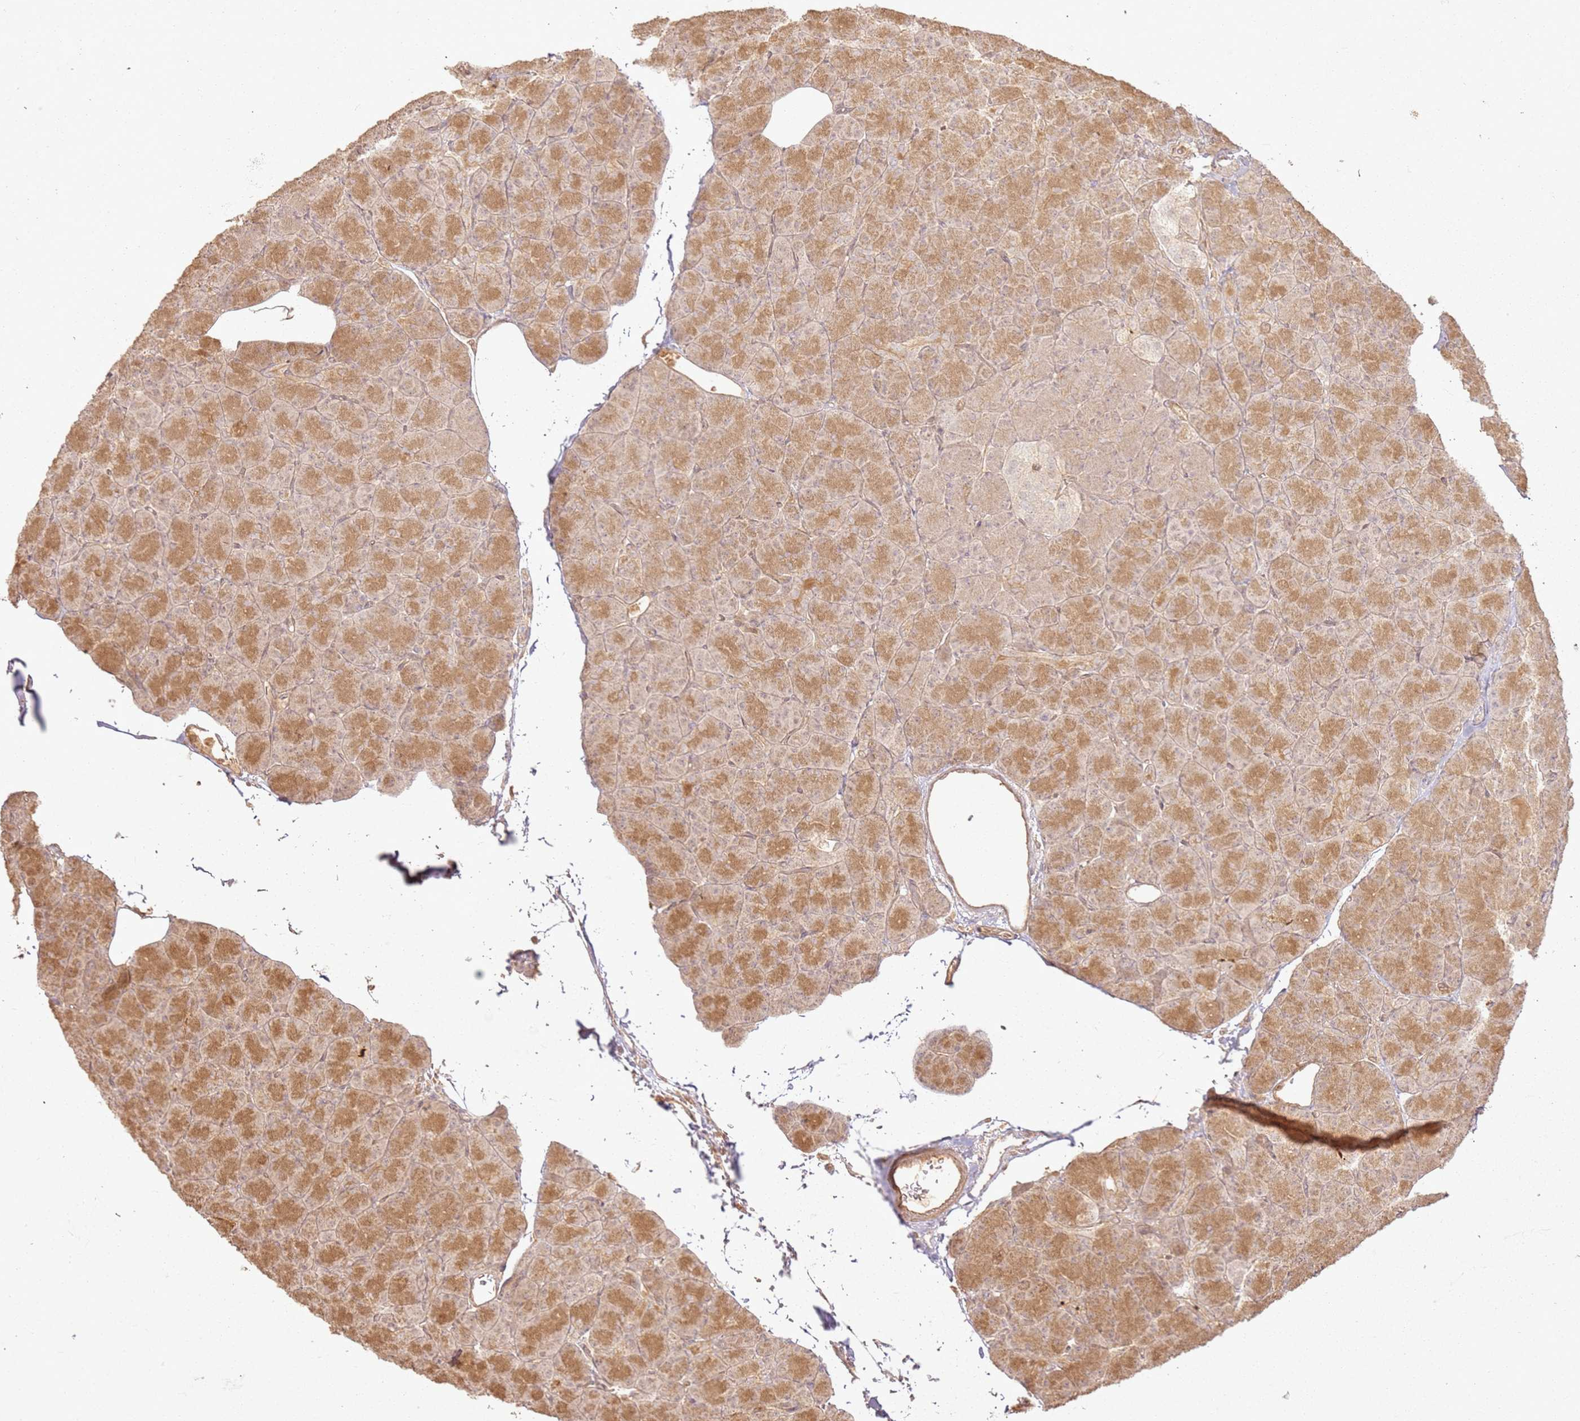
{"staining": {"intensity": "moderate", "quantity": ">75%", "location": "cytoplasmic/membranous"}, "tissue": "pancreas", "cell_type": "Exocrine glandular cells", "image_type": "normal", "snomed": [{"axis": "morphology", "description": "Normal tissue, NOS"}, {"axis": "topography", "description": "Pancreas"}], "caption": "Moderate cytoplasmic/membranous protein staining is present in approximately >75% of exocrine glandular cells in pancreas. (IHC, brightfield microscopy, high magnification).", "gene": "ZNF776", "patient": {"sex": "female", "age": 43}}